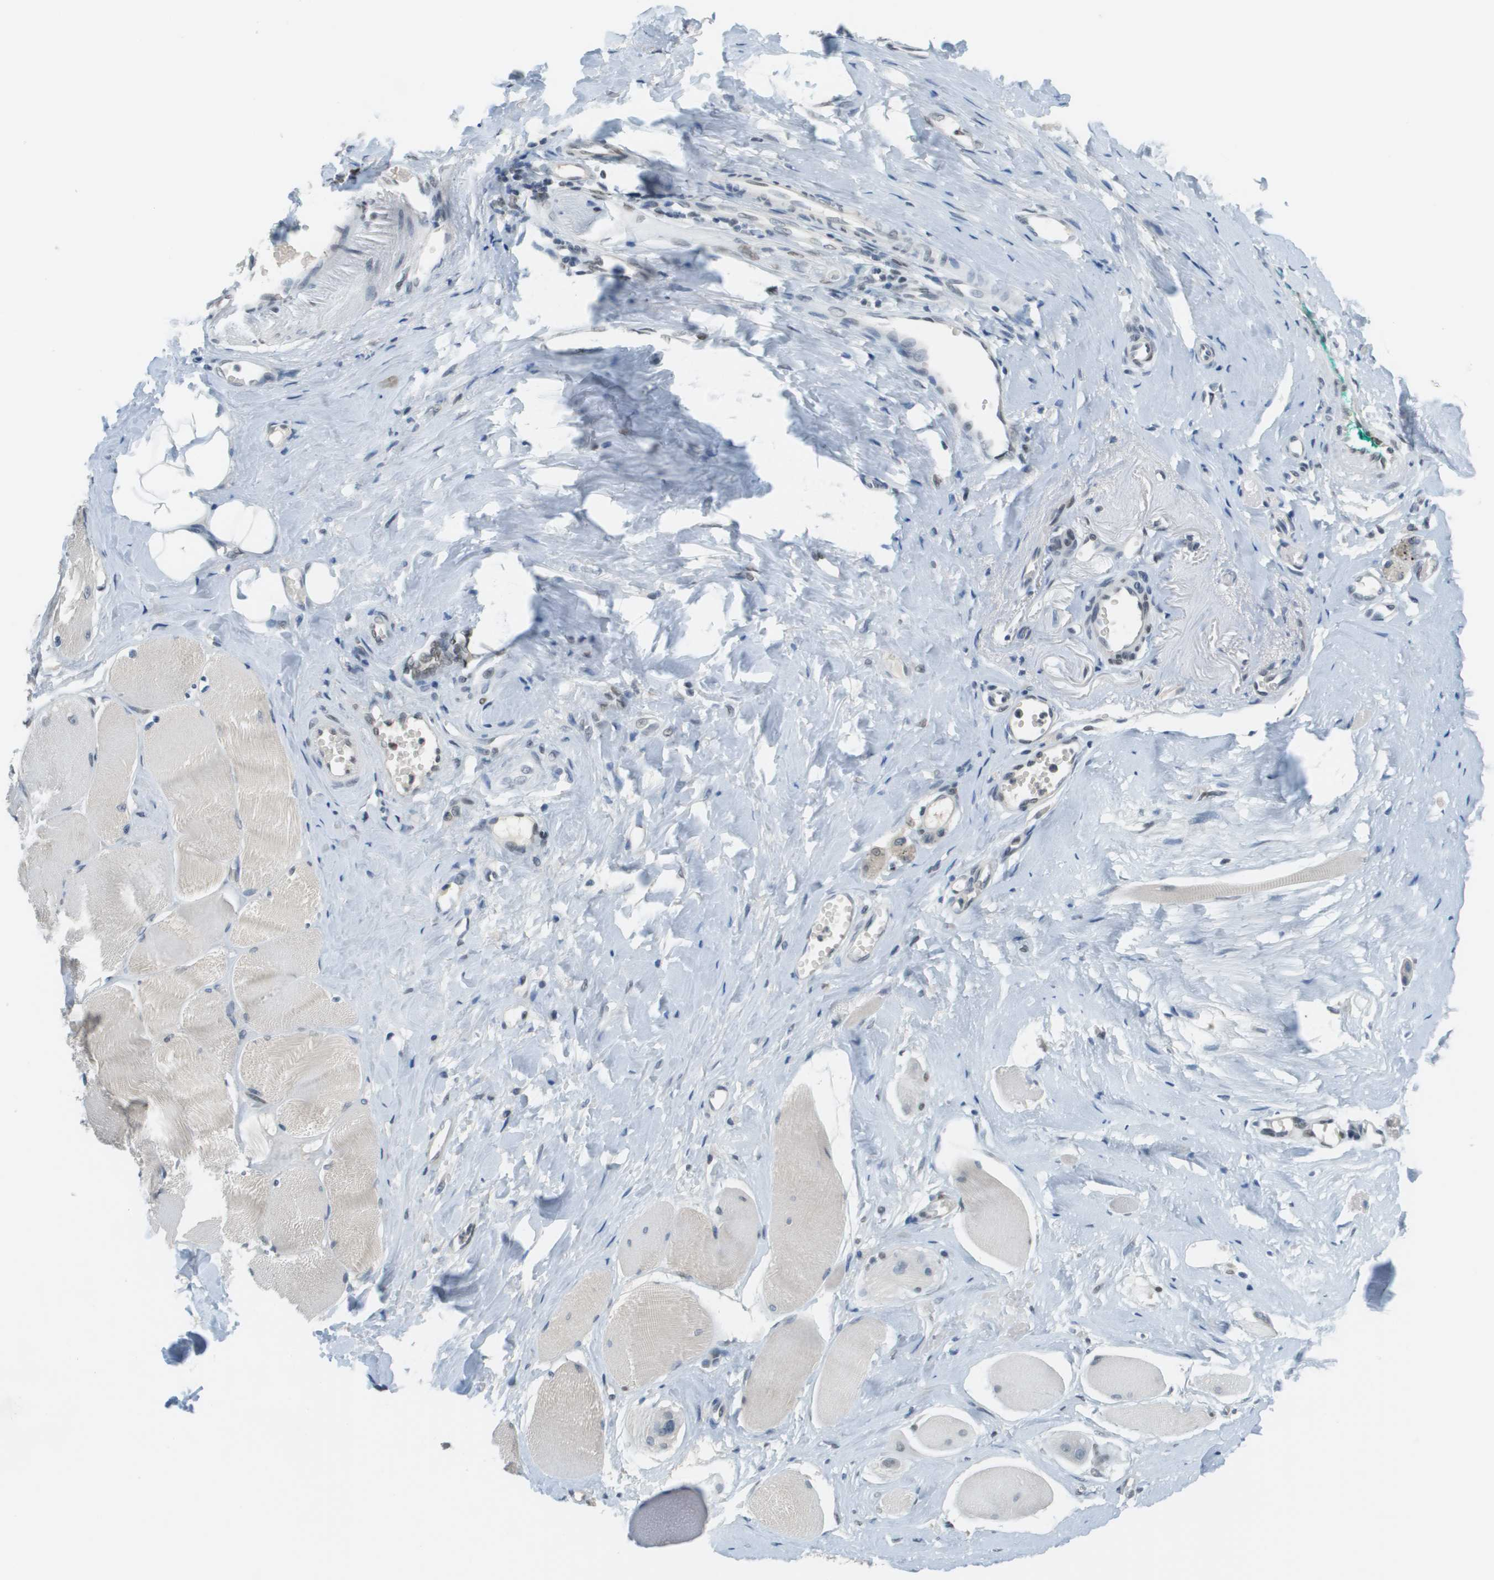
{"staining": {"intensity": "negative", "quantity": "none", "location": "none"}, "tissue": "skeletal muscle", "cell_type": "Myocytes", "image_type": "normal", "snomed": [{"axis": "morphology", "description": "Normal tissue, NOS"}, {"axis": "morphology", "description": "Squamous cell carcinoma, NOS"}, {"axis": "topography", "description": "Skeletal muscle"}], "caption": "A high-resolution image shows IHC staining of unremarkable skeletal muscle, which displays no significant expression in myocytes.", "gene": "CBX5", "patient": {"sex": "male", "age": 51}}